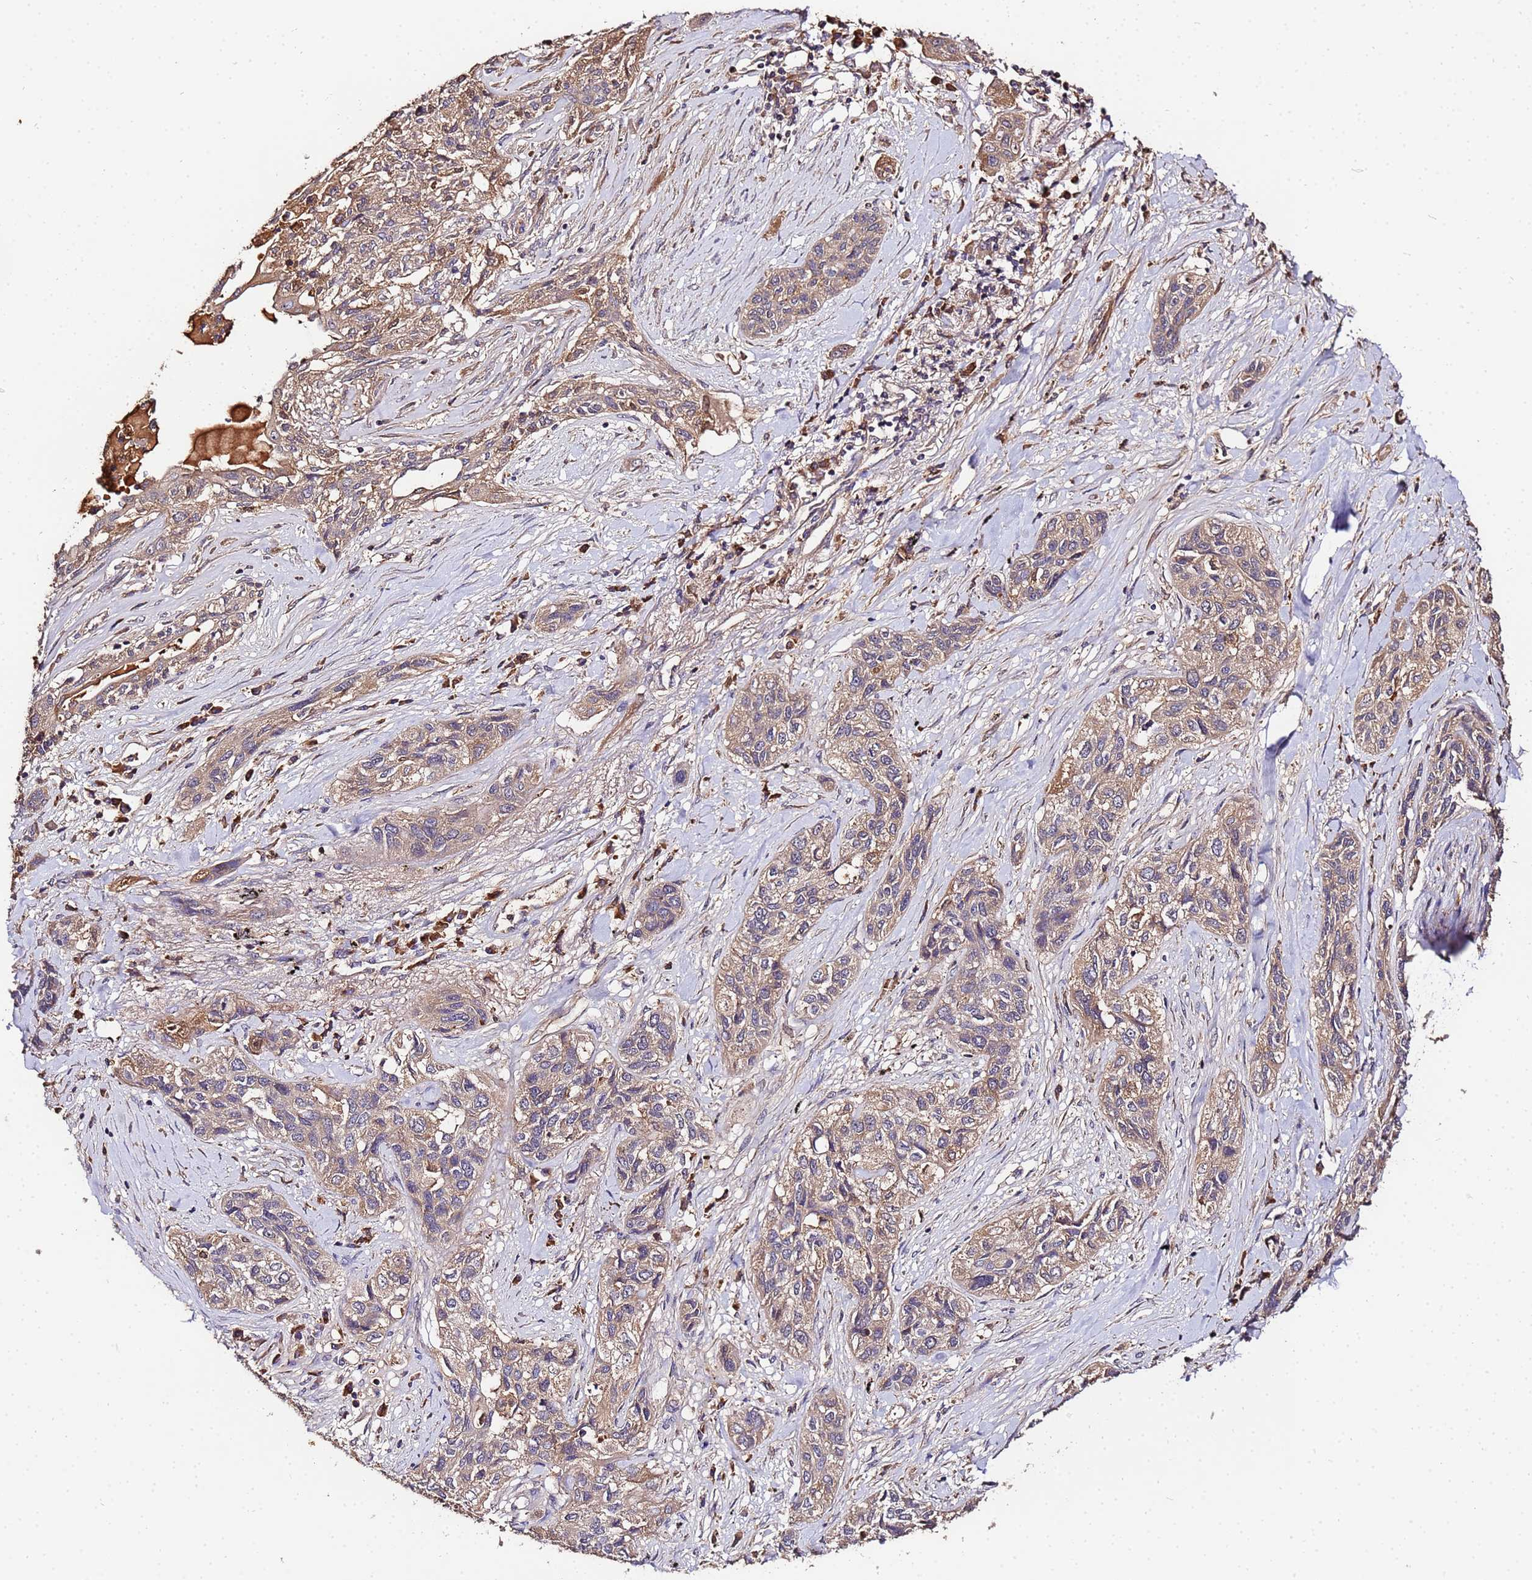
{"staining": {"intensity": "weak", "quantity": "25%-75%", "location": "cytoplasmic/membranous"}, "tissue": "lung cancer", "cell_type": "Tumor cells", "image_type": "cancer", "snomed": [{"axis": "morphology", "description": "Squamous cell carcinoma, NOS"}, {"axis": "topography", "description": "Lung"}], "caption": "IHC micrograph of human squamous cell carcinoma (lung) stained for a protein (brown), which displays low levels of weak cytoplasmic/membranous staining in approximately 25%-75% of tumor cells.", "gene": "MTERF1", "patient": {"sex": "female", "age": 70}}